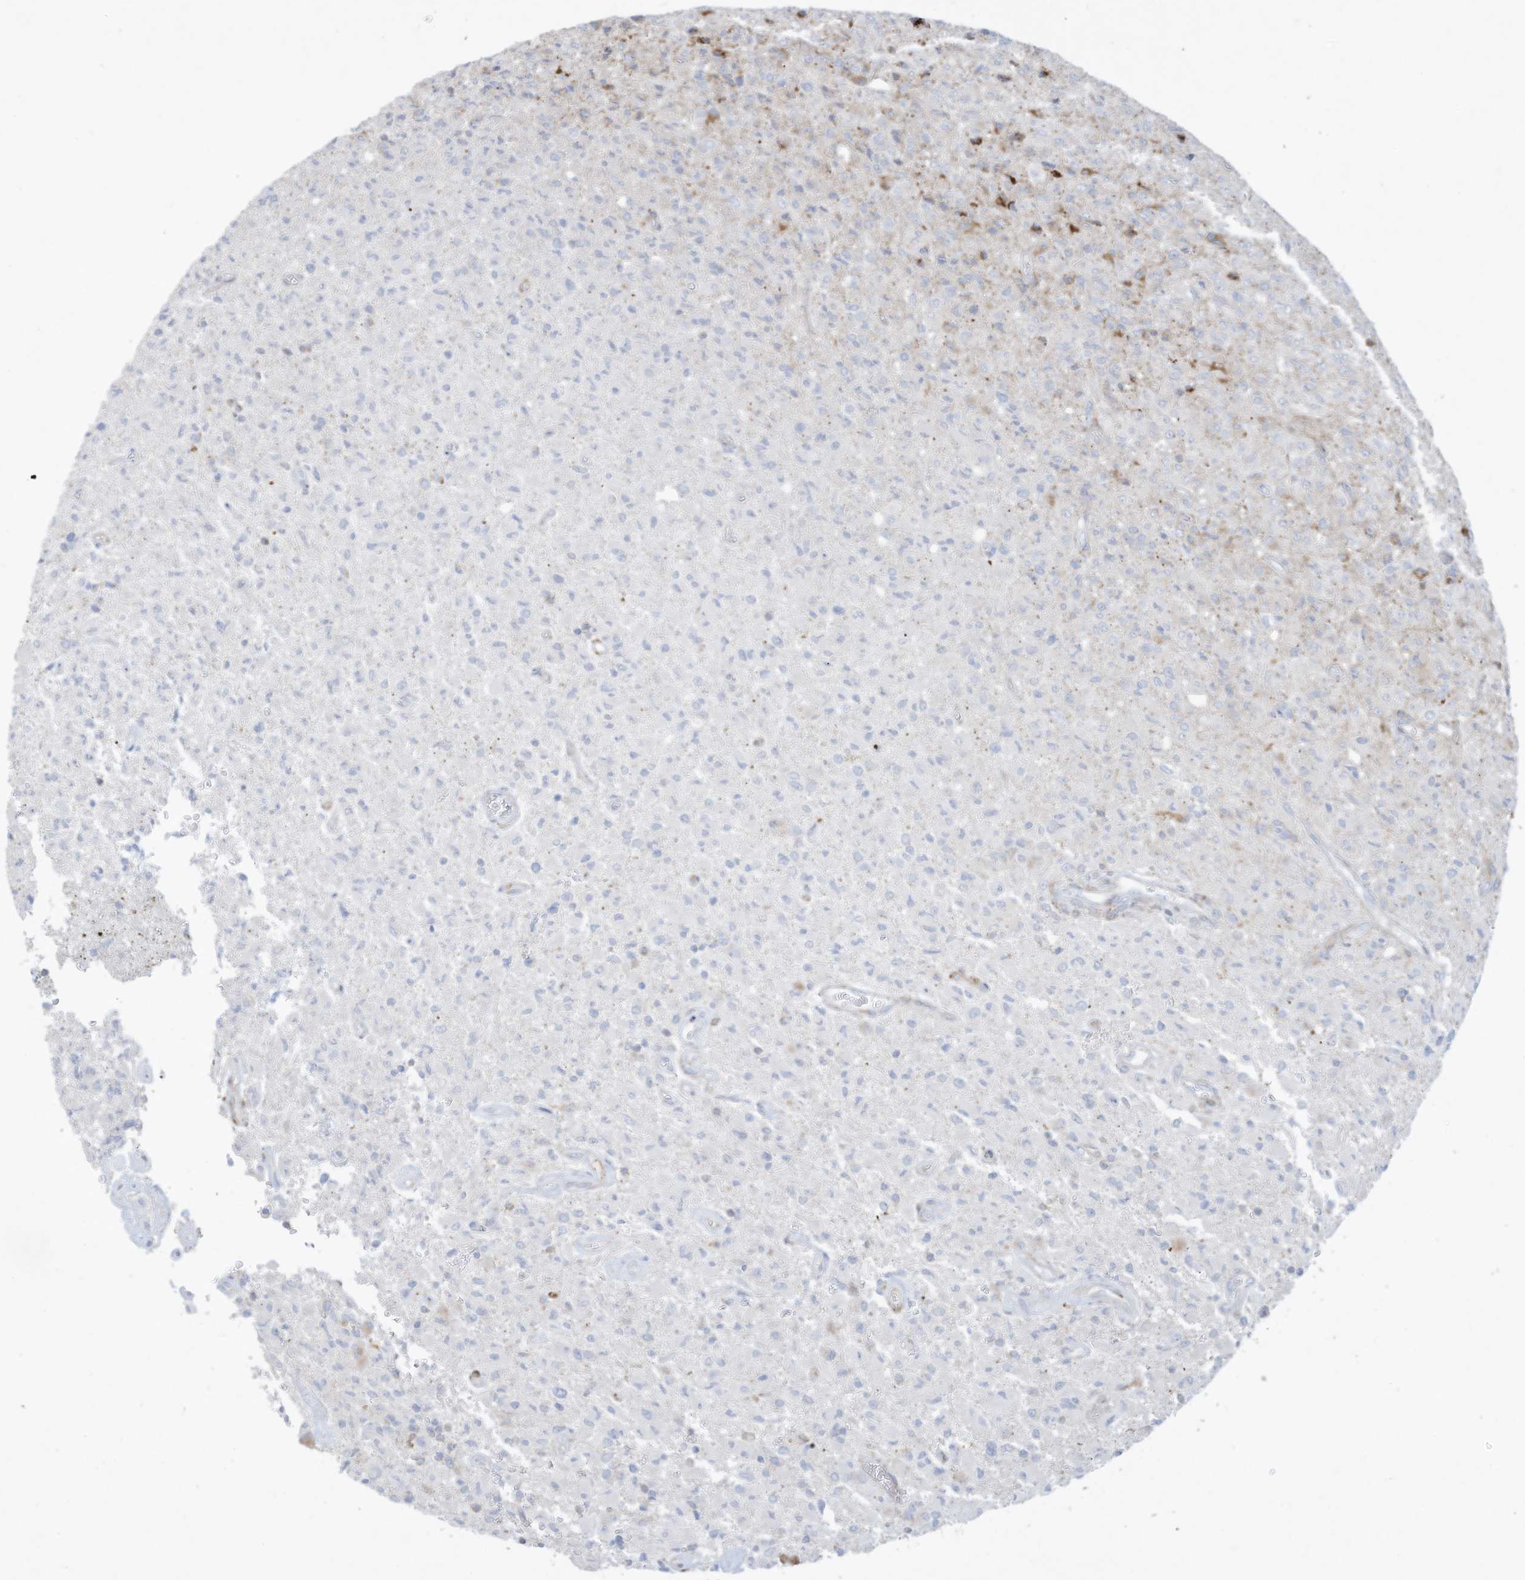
{"staining": {"intensity": "negative", "quantity": "none", "location": "none"}, "tissue": "glioma", "cell_type": "Tumor cells", "image_type": "cancer", "snomed": [{"axis": "morphology", "description": "Glioma, malignant, High grade"}, {"axis": "topography", "description": "Brain"}], "caption": "The histopathology image displays no staining of tumor cells in malignant high-grade glioma.", "gene": "THNSL2", "patient": {"sex": "female", "age": 57}}